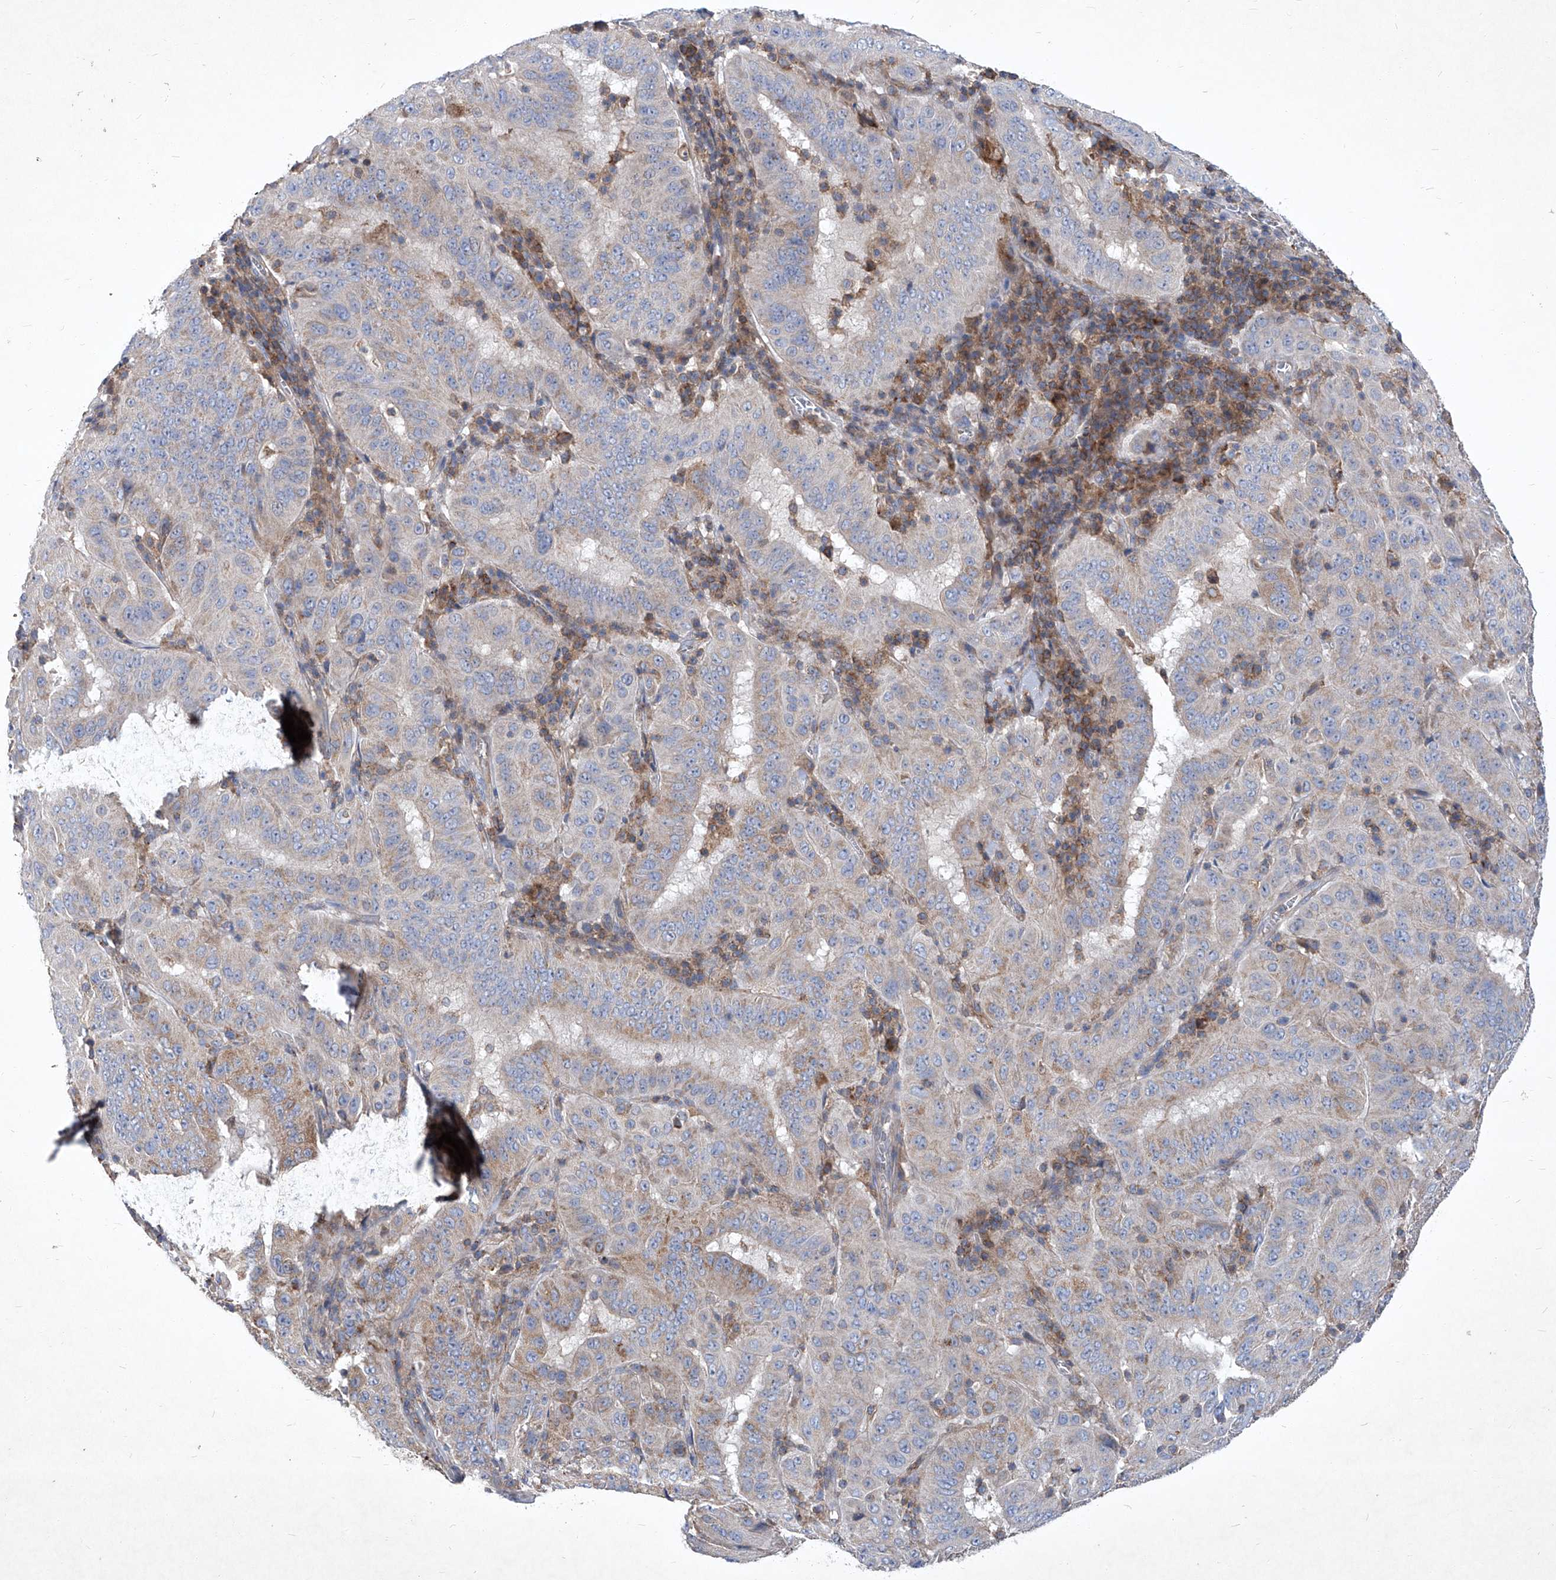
{"staining": {"intensity": "weak", "quantity": "<25%", "location": "cytoplasmic/membranous"}, "tissue": "pancreatic cancer", "cell_type": "Tumor cells", "image_type": "cancer", "snomed": [{"axis": "morphology", "description": "Adenocarcinoma, NOS"}, {"axis": "topography", "description": "Pancreas"}], "caption": "High magnification brightfield microscopy of pancreatic cancer (adenocarcinoma) stained with DAB (3,3'-diaminobenzidine) (brown) and counterstained with hematoxylin (blue): tumor cells show no significant staining. (Brightfield microscopy of DAB (3,3'-diaminobenzidine) immunohistochemistry (IHC) at high magnification).", "gene": "EPHA8", "patient": {"sex": "male", "age": 63}}